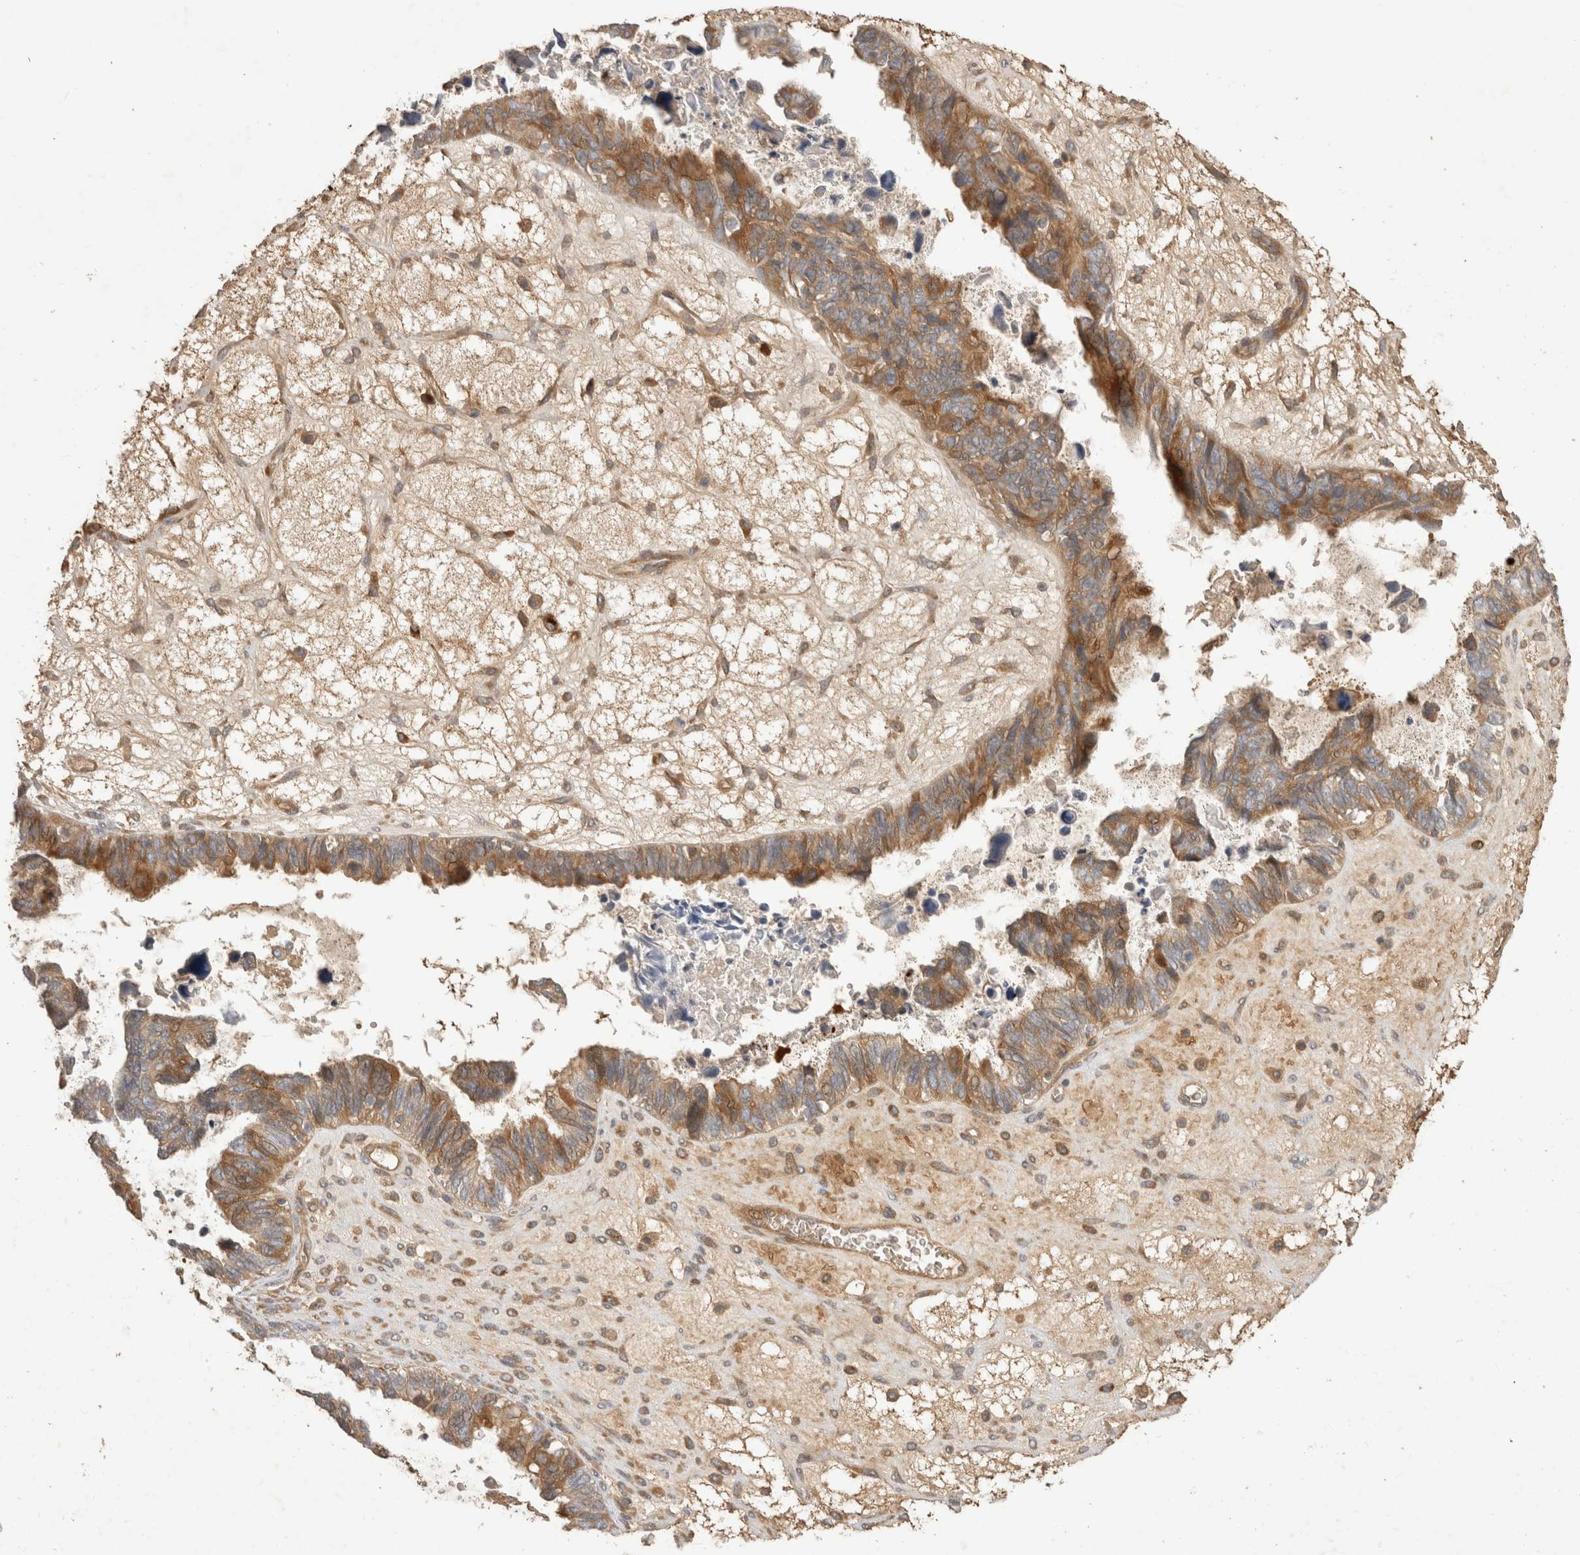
{"staining": {"intensity": "moderate", "quantity": "25%-75%", "location": "cytoplasmic/membranous"}, "tissue": "ovarian cancer", "cell_type": "Tumor cells", "image_type": "cancer", "snomed": [{"axis": "morphology", "description": "Cystadenocarcinoma, serous, NOS"}, {"axis": "topography", "description": "Ovary"}], "caption": "Human ovarian cancer (serous cystadenocarcinoma) stained for a protein (brown) displays moderate cytoplasmic/membranous positive expression in about 25%-75% of tumor cells.", "gene": "PPP1R42", "patient": {"sex": "female", "age": 79}}